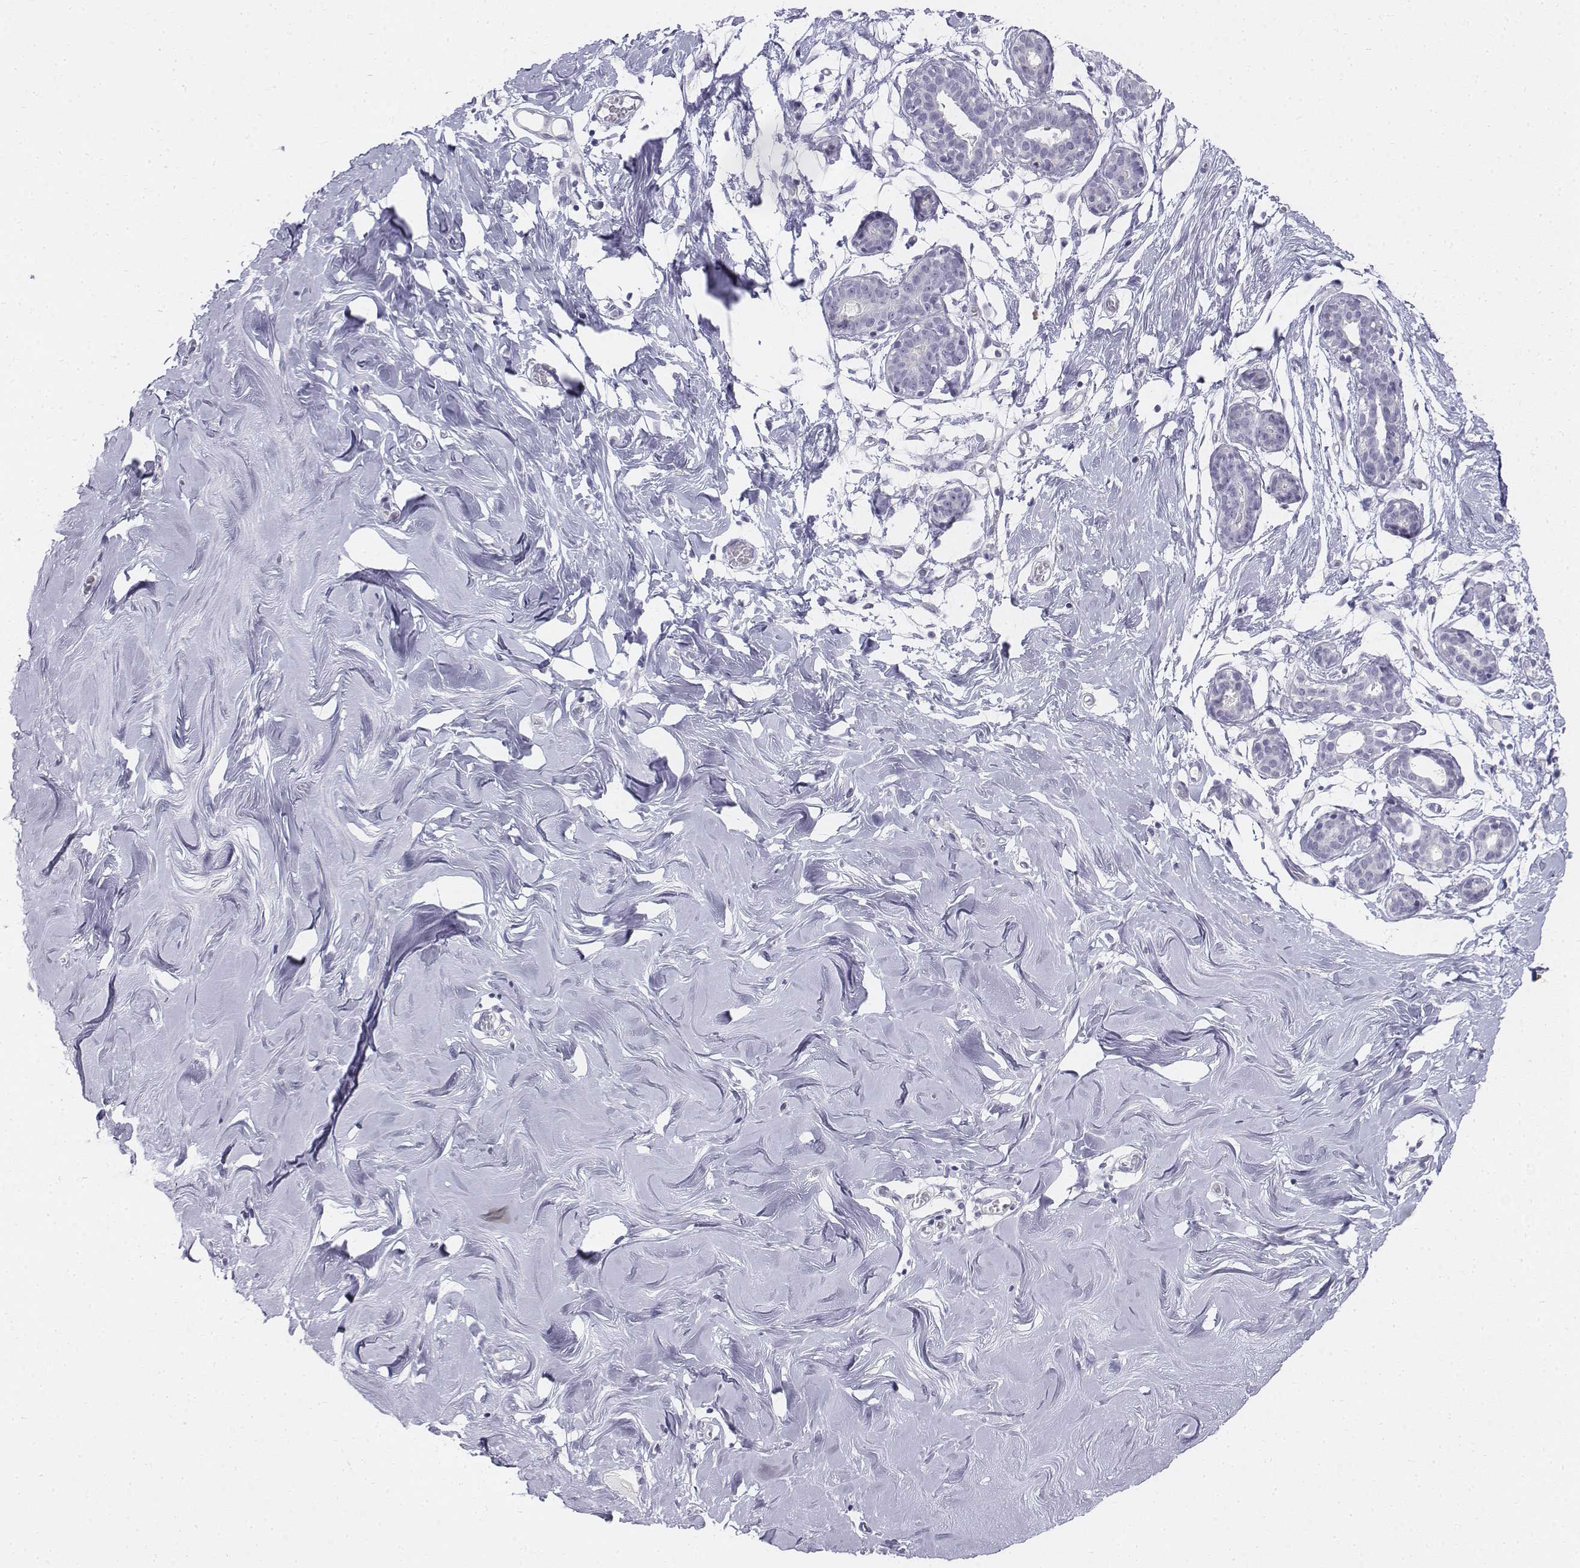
{"staining": {"intensity": "negative", "quantity": "none", "location": "none"}, "tissue": "breast", "cell_type": "Adipocytes", "image_type": "normal", "snomed": [{"axis": "morphology", "description": "Normal tissue, NOS"}, {"axis": "topography", "description": "Breast"}], "caption": "The histopathology image displays no staining of adipocytes in normal breast. (DAB IHC, high magnification).", "gene": "TH", "patient": {"sex": "female", "age": 27}}